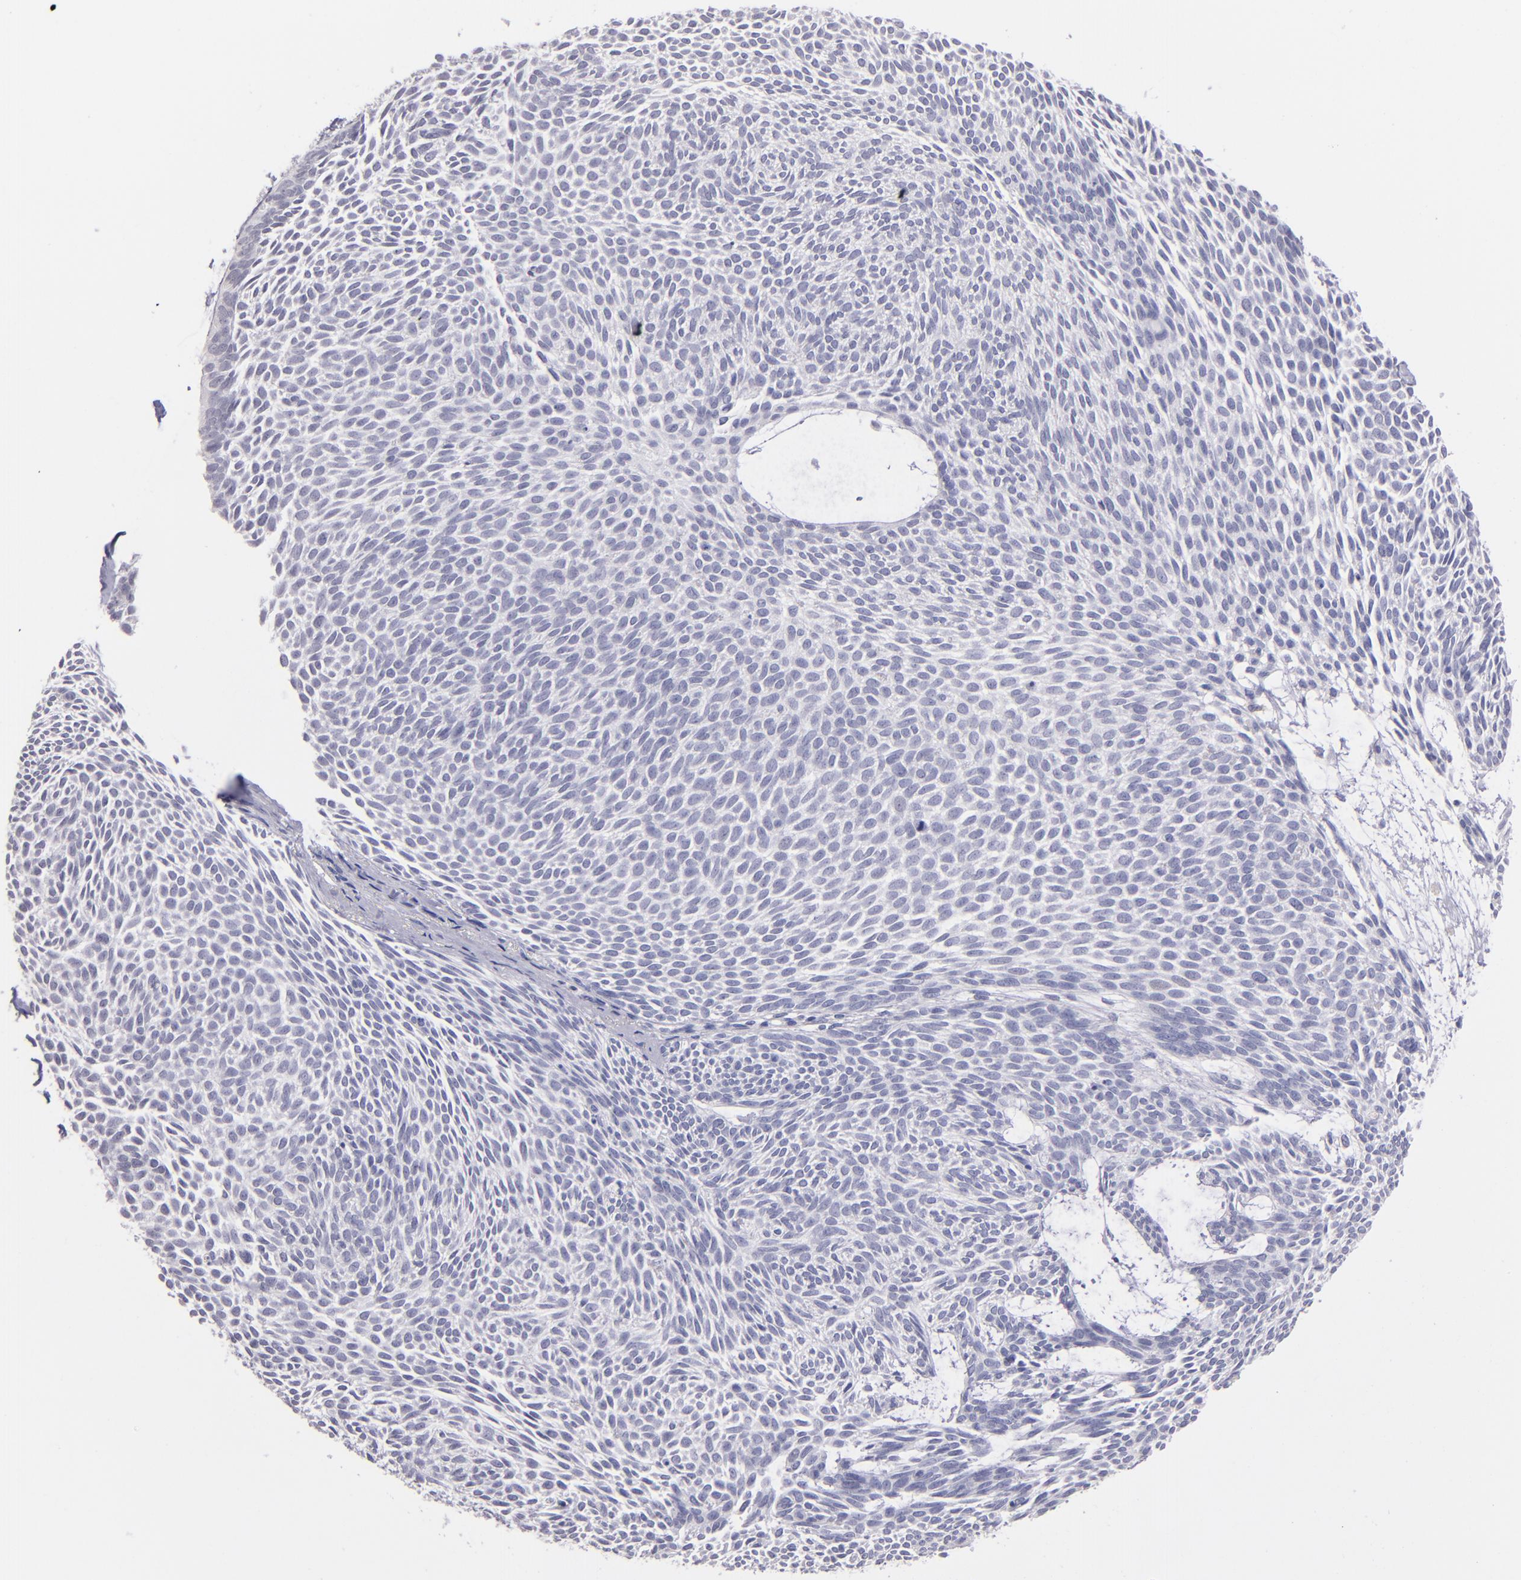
{"staining": {"intensity": "negative", "quantity": "none", "location": "none"}, "tissue": "skin cancer", "cell_type": "Tumor cells", "image_type": "cancer", "snomed": [{"axis": "morphology", "description": "Basal cell carcinoma"}, {"axis": "topography", "description": "Skin"}], "caption": "An immunohistochemistry image of skin cancer is shown. There is no staining in tumor cells of skin cancer. (Brightfield microscopy of DAB IHC at high magnification).", "gene": "IL2RA", "patient": {"sex": "male", "age": 84}}